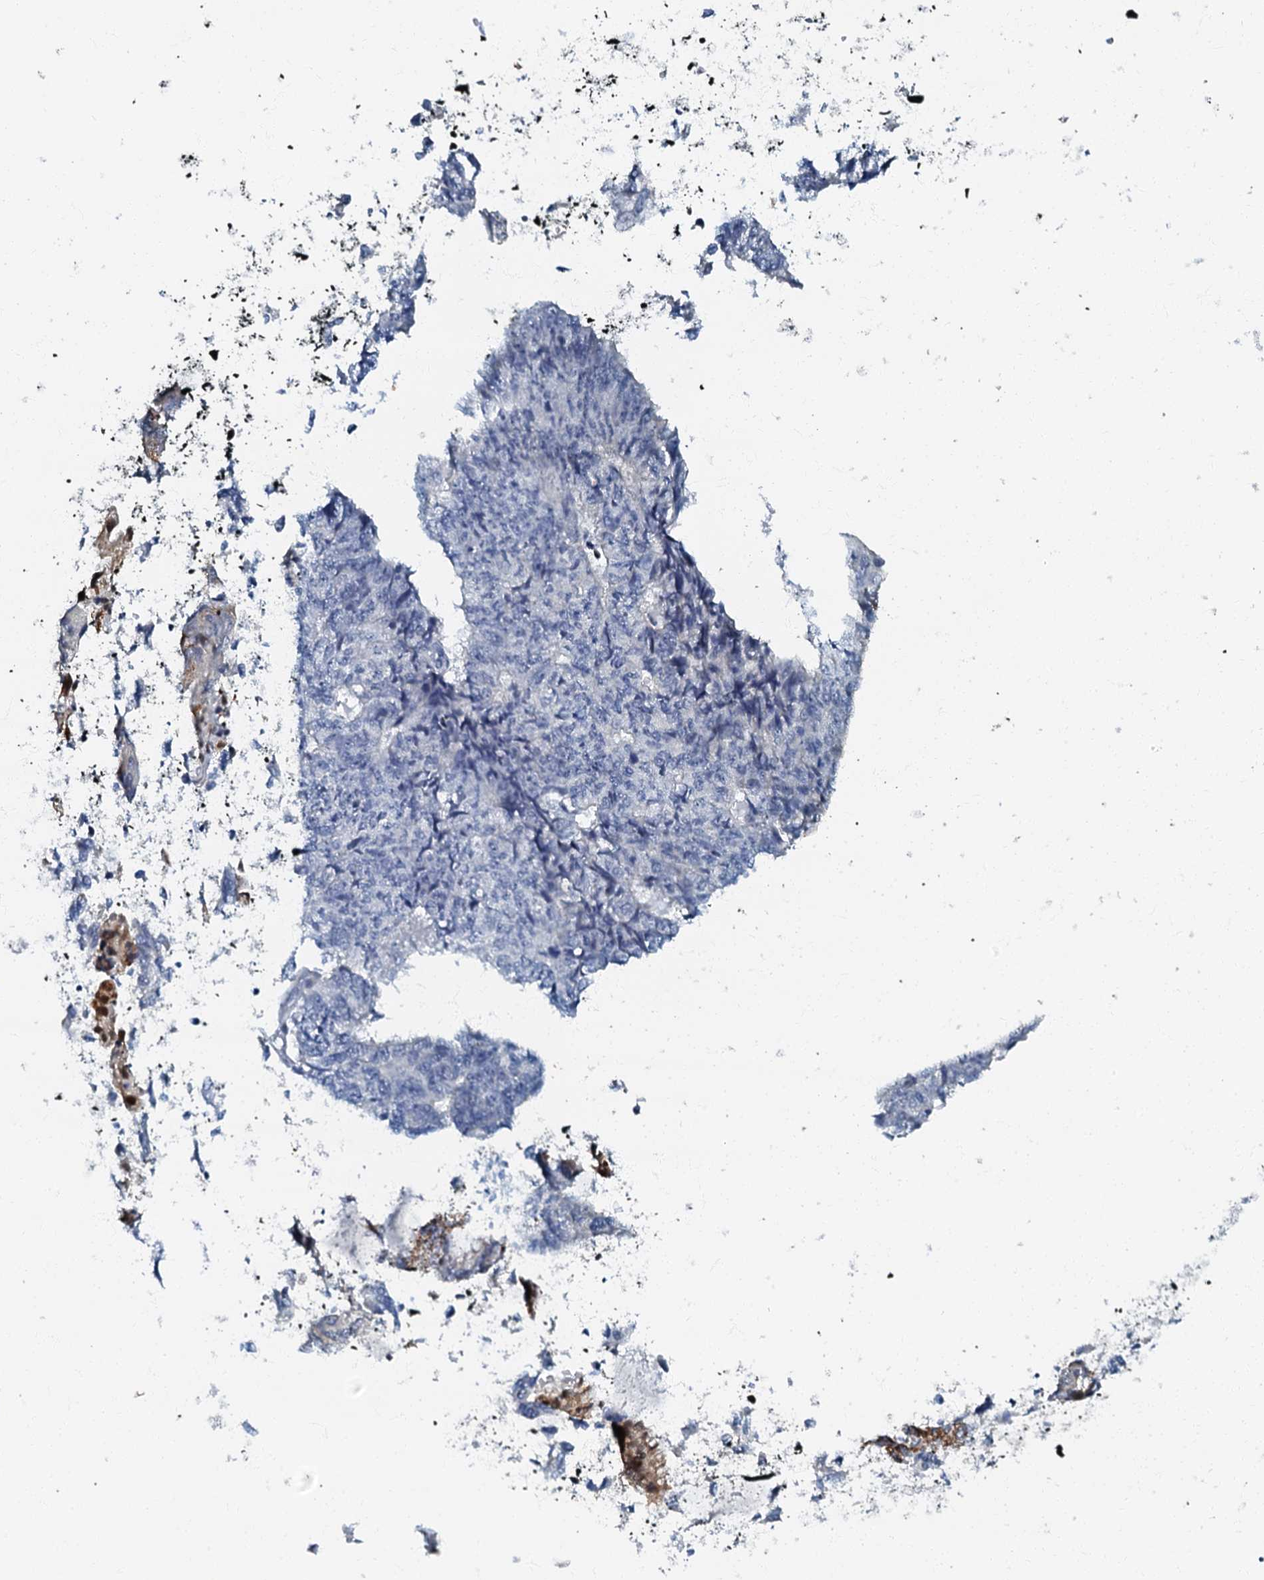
{"staining": {"intensity": "negative", "quantity": "none", "location": "none"}, "tissue": "endometrial cancer", "cell_type": "Tumor cells", "image_type": "cancer", "snomed": [{"axis": "morphology", "description": "Adenocarcinoma, NOS"}, {"axis": "topography", "description": "Endometrium"}], "caption": "This is an immunohistochemistry (IHC) micrograph of human endometrial cancer. There is no expression in tumor cells.", "gene": "OLAH", "patient": {"sex": "female", "age": 32}}